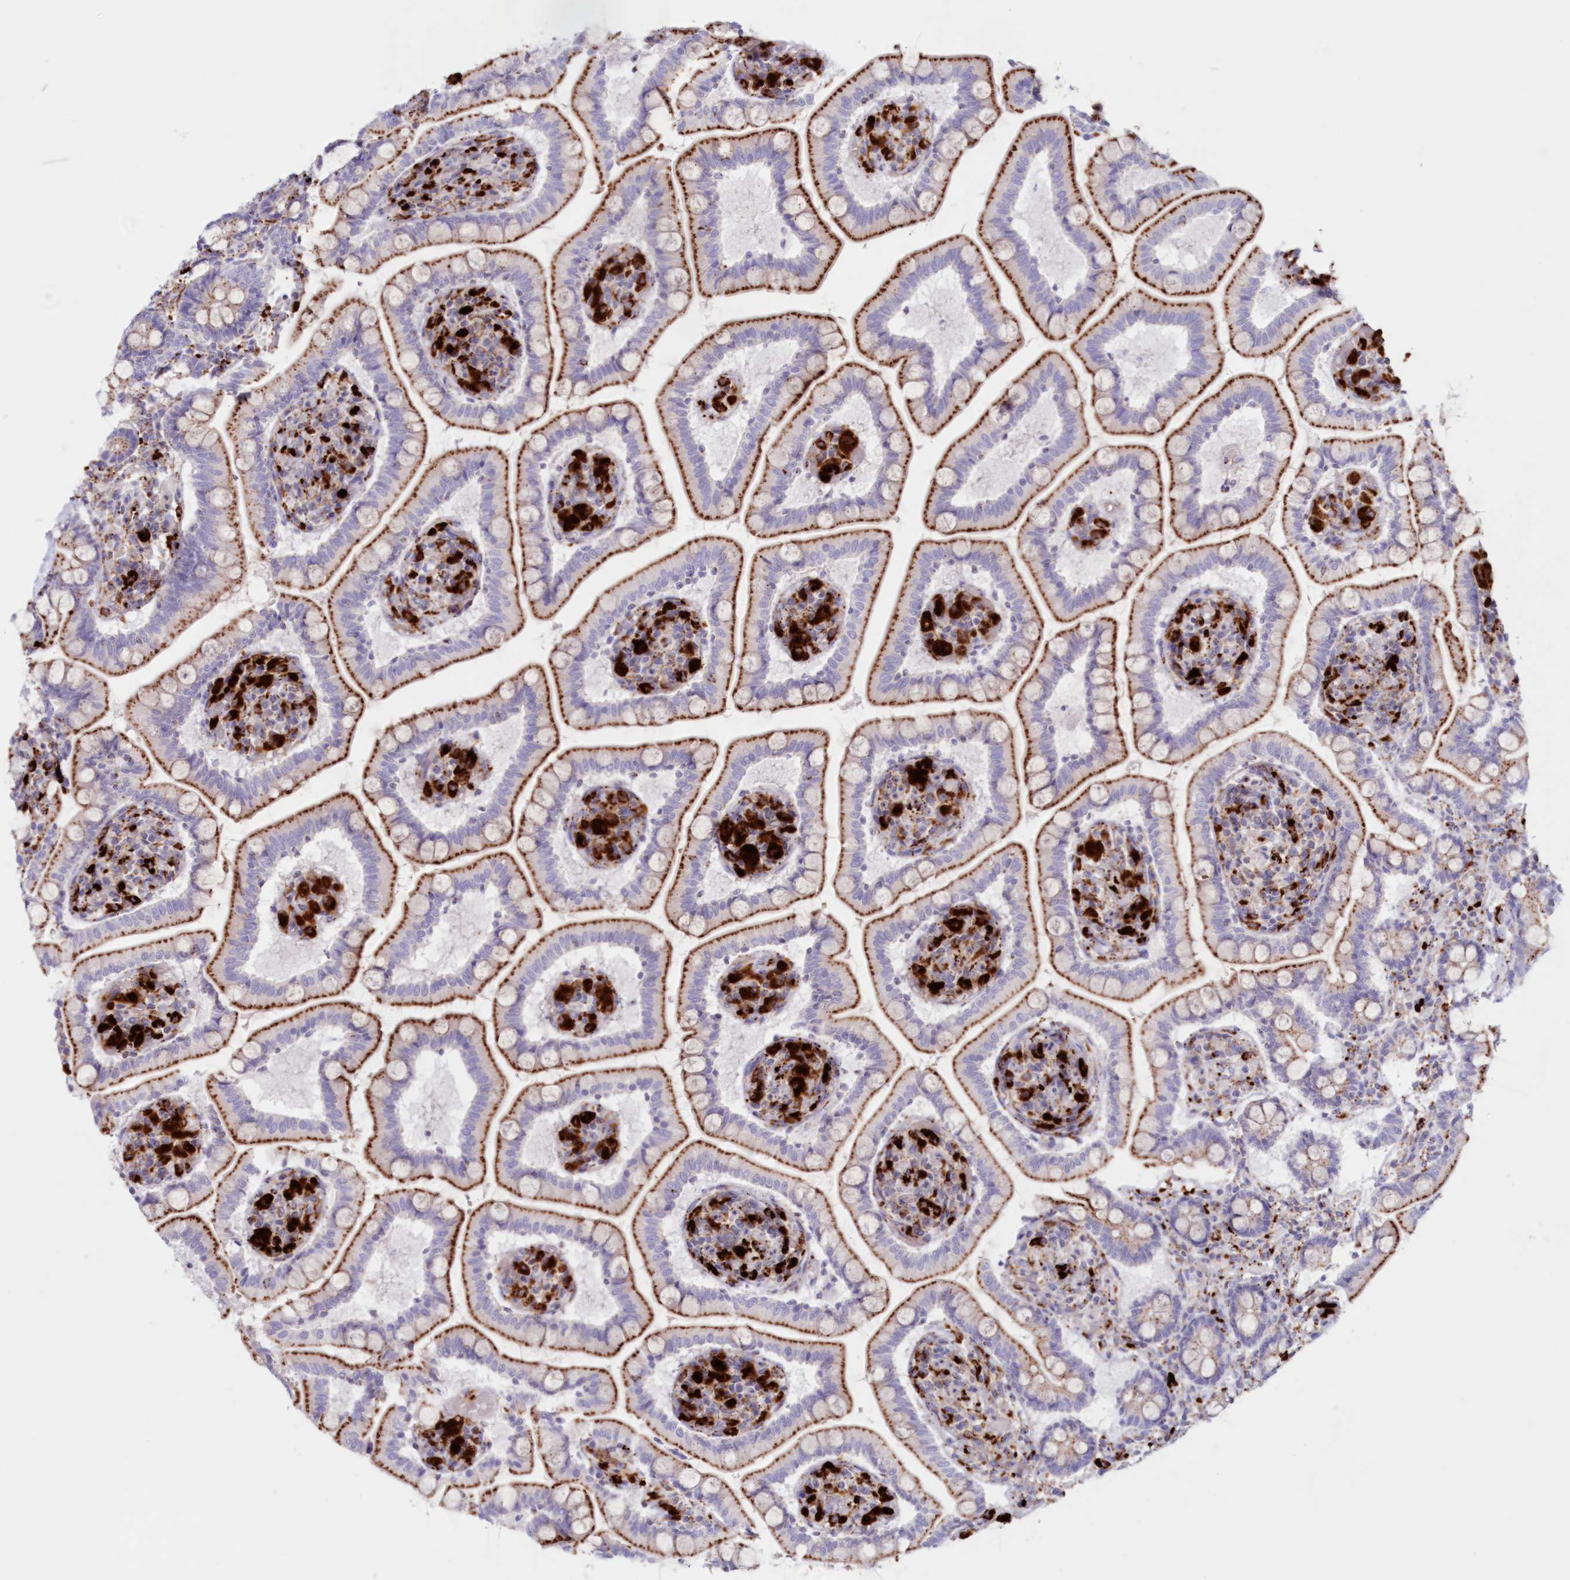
{"staining": {"intensity": "moderate", "quantity": ">75%", "location": "cytoplasmic/membranous"}, "tissue": "small intestine", "cell_type": "Glandular cells", "image_type": "normal", "snomed": [{"axis": "morphology", "description": "Normal tissue, NOS"}, {"axis": "topography", "description": "Small intestine"}], "caption": "Immunohistochemical staining of unremarkable human small intestine reveals moderate cytoplasmic/membranous protein staining in about >75% of glandular cells. (DAB IHC, brown staining for protein, blue staining for nuclei).", "gene": "TPP1", "patient": {"sex": "female", "age": 64}}